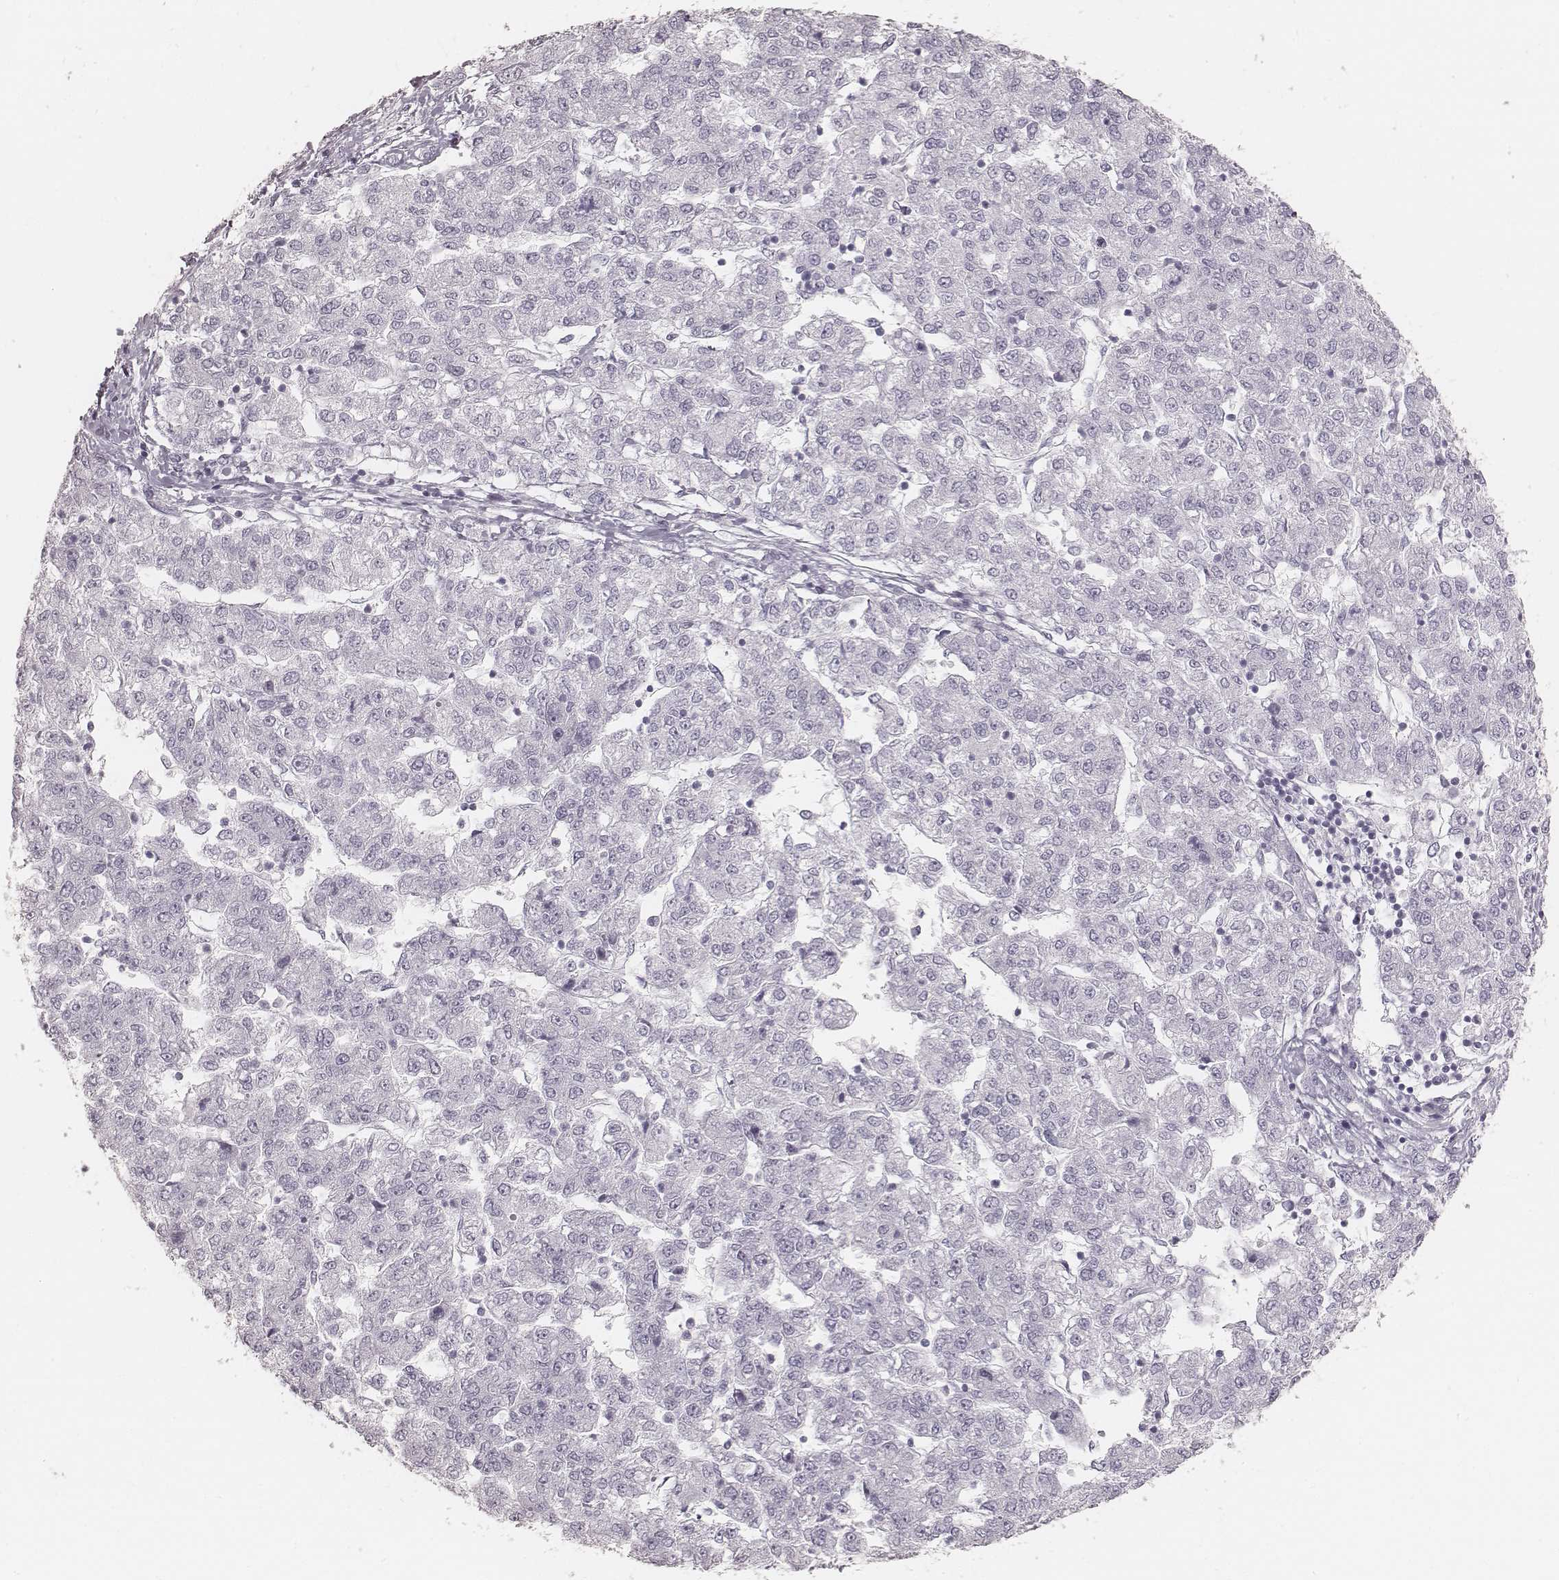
{"staining": {"intensity": "negative", "quantity": "none", "location": "none"}, "tissue": "liver cancer", "cell_type": "Tumor cells", "image_type": "cancer", "snomed": [{"axis": "morphology", "description": "Carcinoma, Hepatocellular, NOS"}, {"axis": "topography", "description": "Liver"}], "caption": "This is a photomicrograph of IHC staining of liver cancer, which shows no staining in tumor cells. Nuclei are stained in blue.", "gene": "KRT82", "patient": {"sex": "male", "age": 56}}